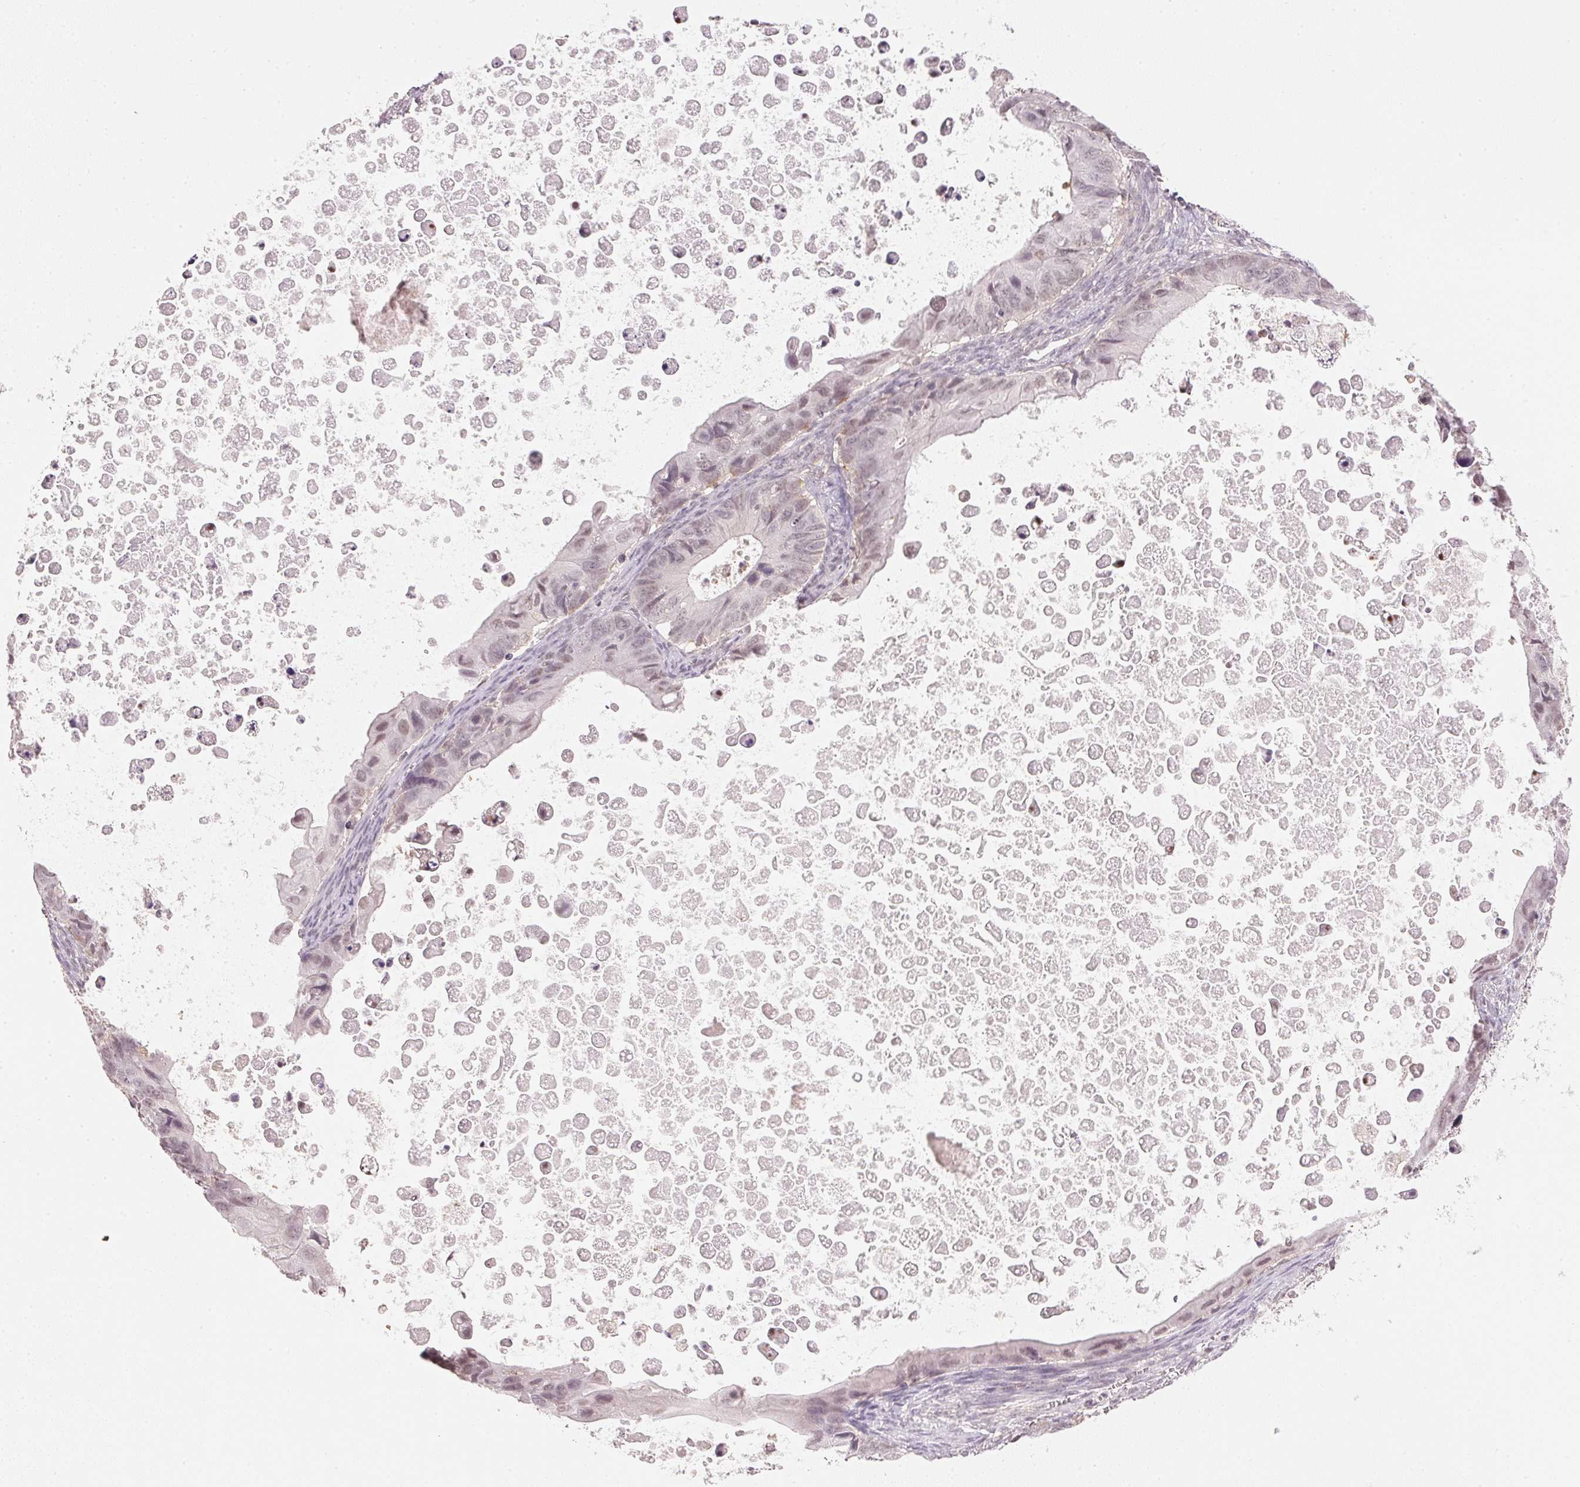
{"staining": {"intensity": "weak", "quantity": "25%-75%", "location": "nuclear"}, "tissue": "ovarian cancer", "cell_type": "Tumor cells", "image_type": "cancer", "snomed": [{"axis": "morphology", "description": "Cystadenocarcinoma, mucinous, NOS"}, {"axis": "topography", "description": "Ovary"}], "caption": "The immunohistochemical stain shows weak nuclear expression in tumor cells of ovarian cancer (mucinous cystadenocarcinoma) tissue.", "gene": "KPRP", "patient": {"sex": "female", "age": 64}}